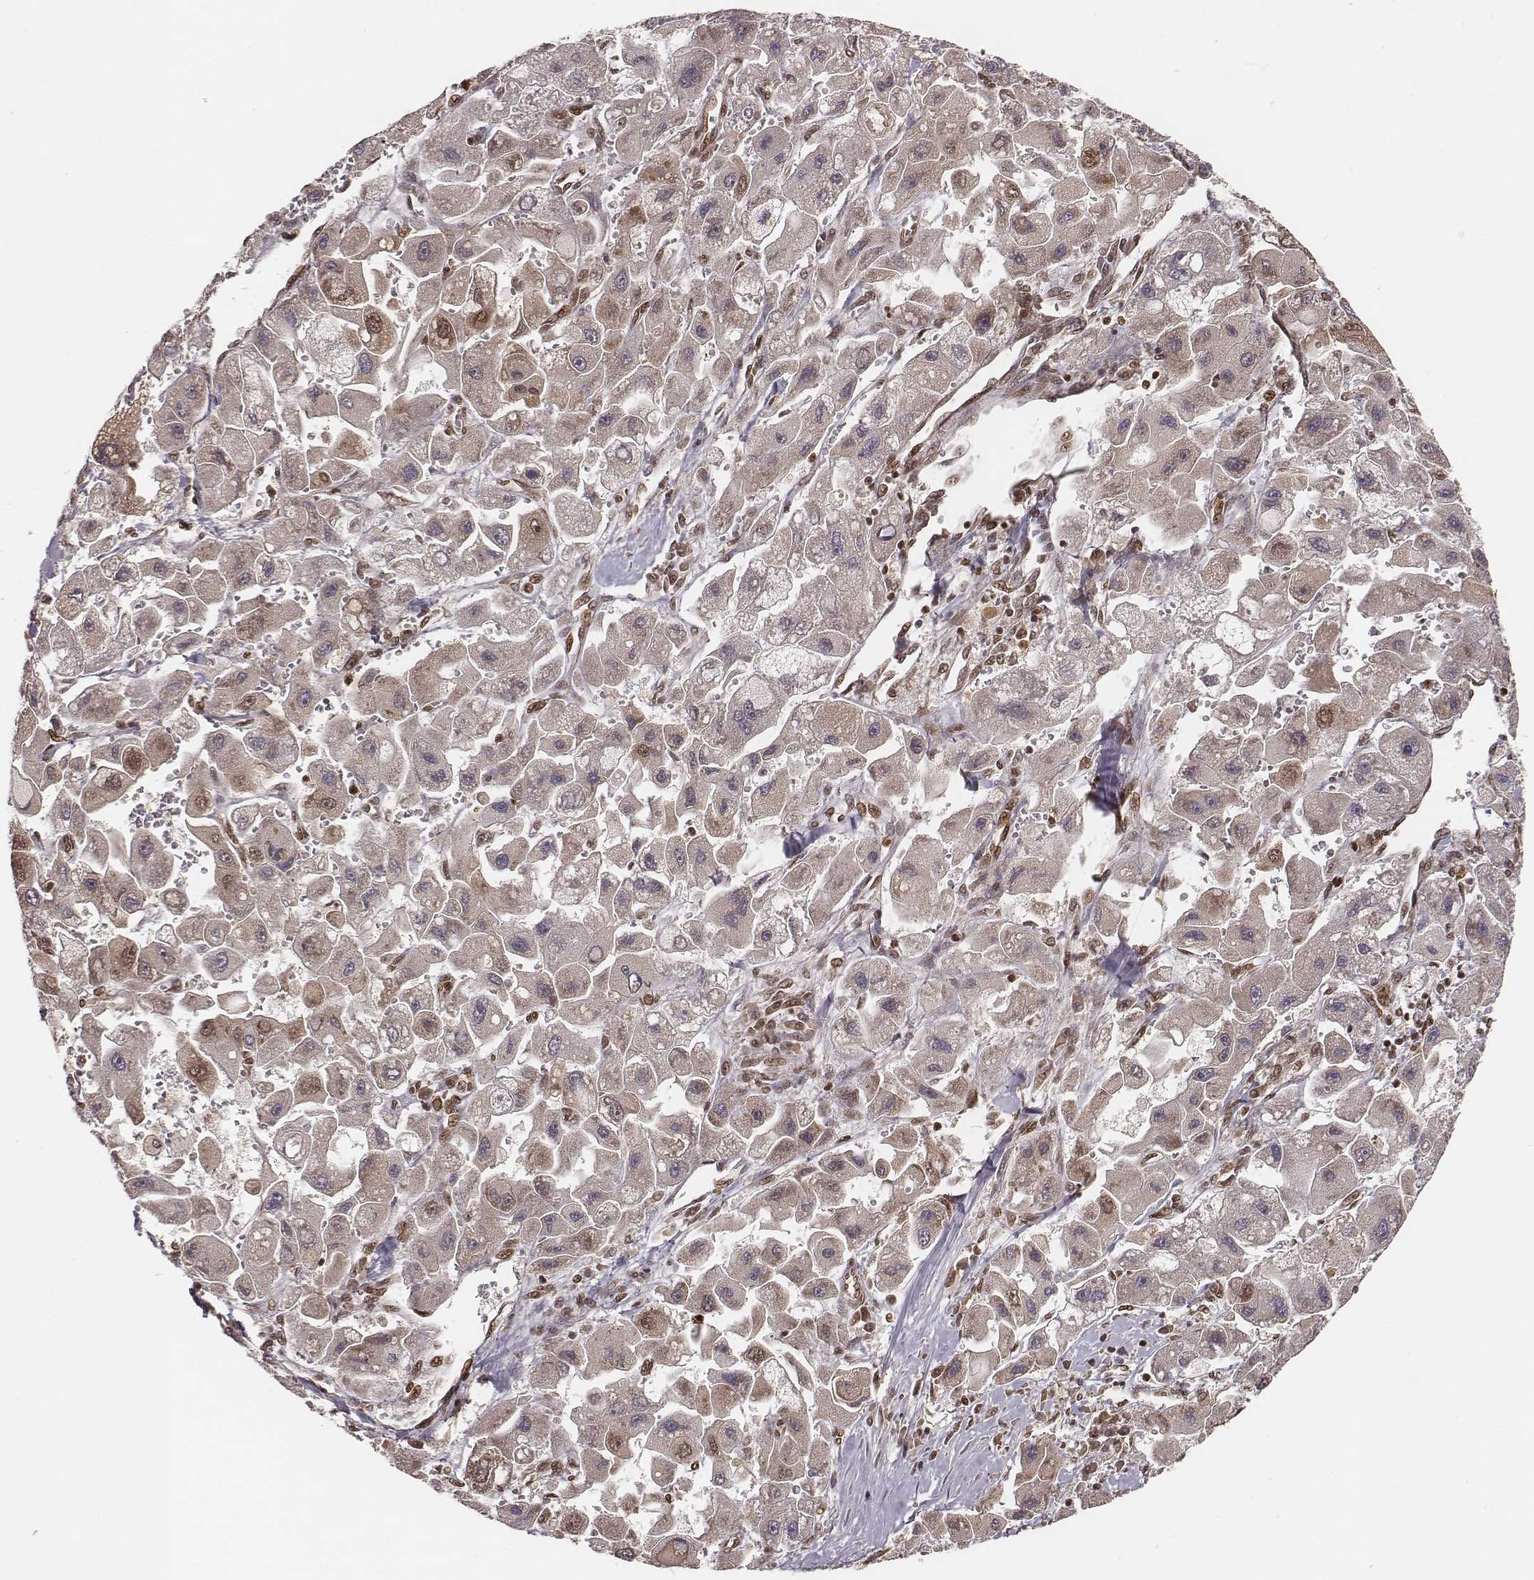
{"staining": {"intensity": "moderate", "quantity": "25%-75%", "location": "cytoplasmic/membranous,nuclear"}, "tissue": "liver cancer", "cell_type": "Tumor cells", "image_type": "cancer", "snomed": [{"axis": "morphology", "description": "Carcinoma, Hepatocellular, NOS"}, {"axis": "topography", "description": "Liver"}], "caption": "Liver hepatocellular carcinoma tissue demonstrates moderate cytoplasmic/membranous and nuclear staining in approximately 25%-75% of tumor cells The staining is performed using DAB (3,3'-diaminobenzidine) brown chromogen to label protein expression. The nuclei are counter-stained blue using hematoxylin.", "gene": "NFX1", "patient": {"sex": "male", "age": 24}}